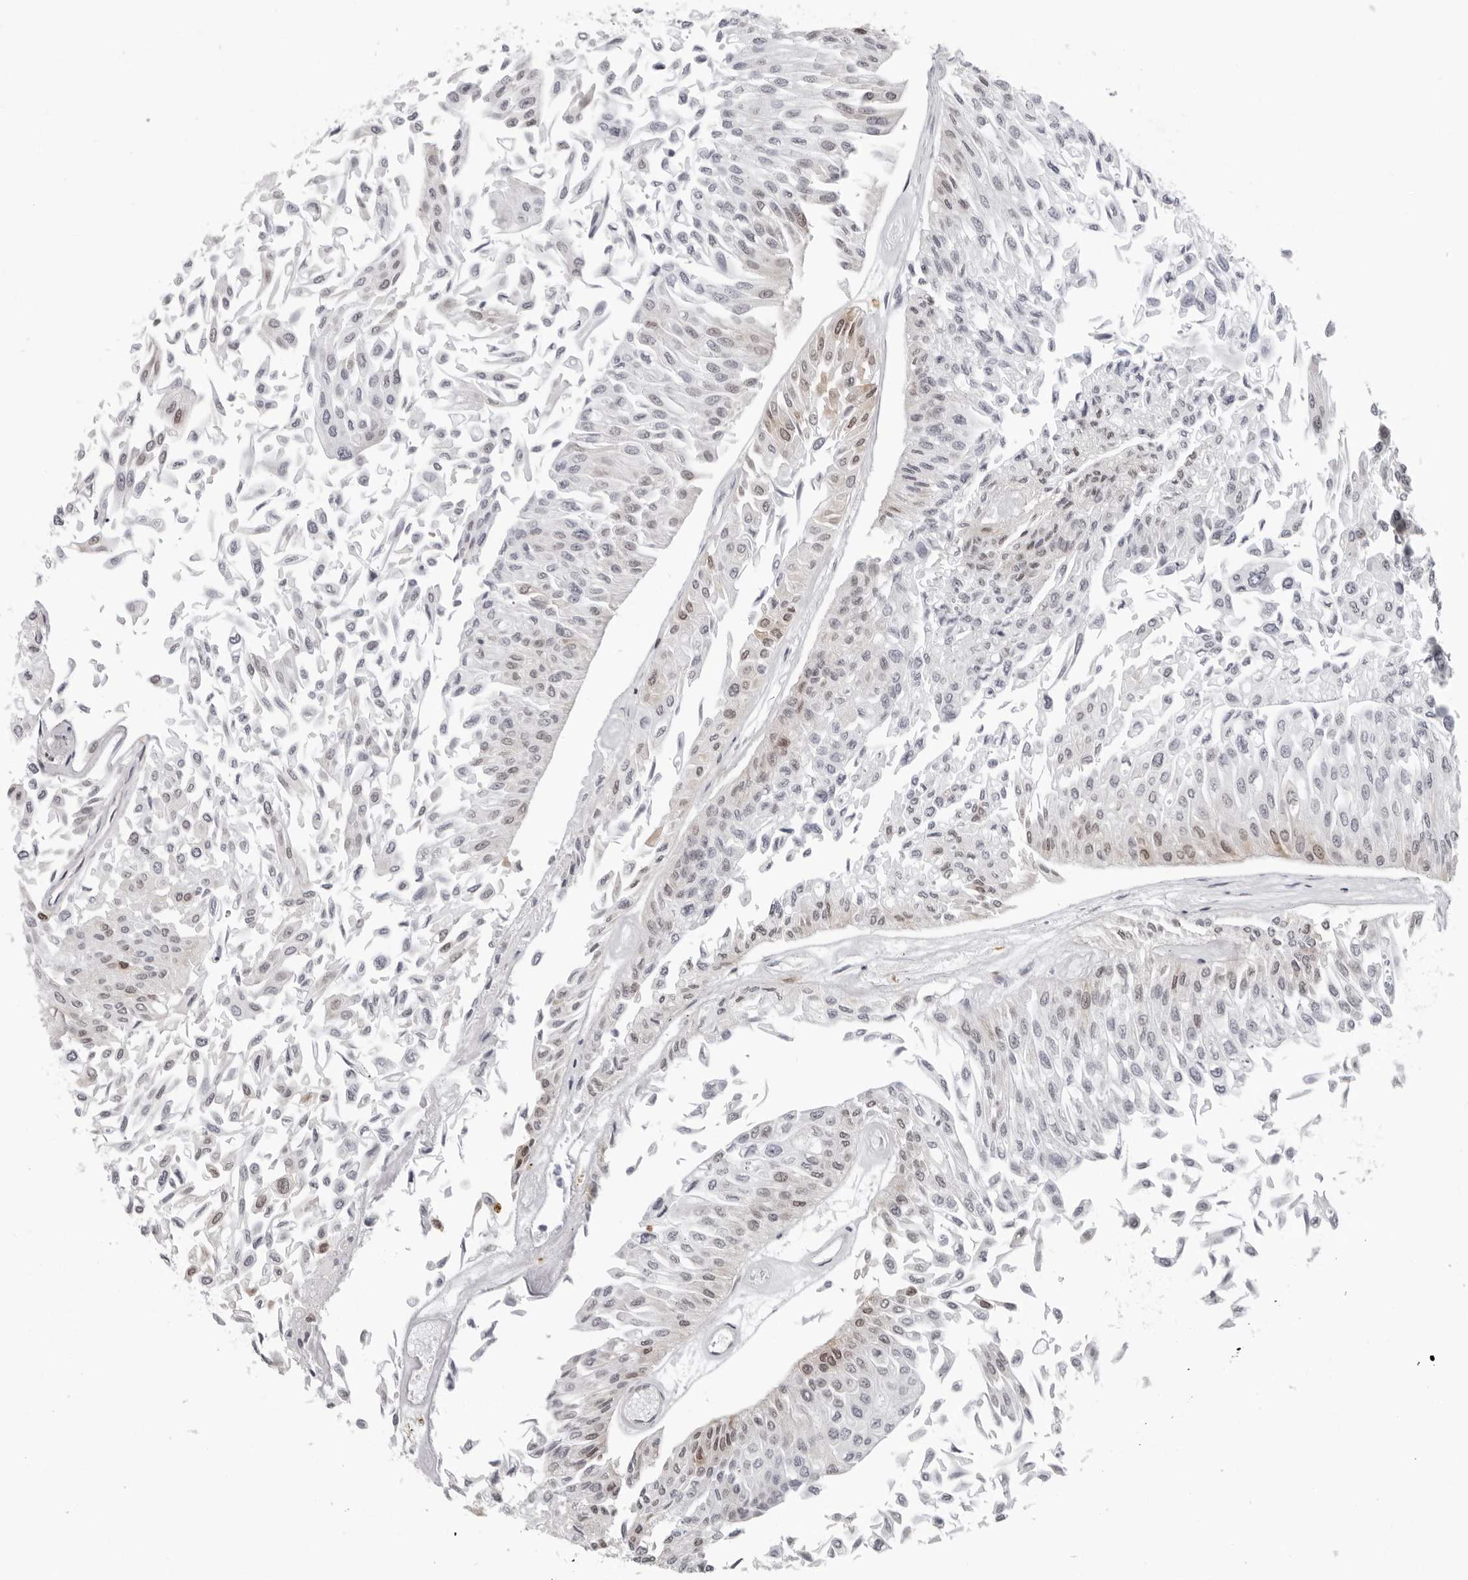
{"staining": {"intensity": "weak", "quantity": "<25%", "location": "nuclear"}, "tissue": "urothelial cancer", "cell_type": "Tumor cells", "image_type": "cancer", "snomed": [{"axis": "morphology", "description": "Urothelial carcinoma, Low grade"}, {"axis": "topography", "description": "Urinary bladder"}], "caption": "High magnification brightfield microscopy of low-grade urothelial carcinoma stained with DAB (brown) and counterstained with hematoxylin (blue): tumor cells show no significant staining.", "gene": "HSPH1", "patient": {"sex": "male", "age": 67}}